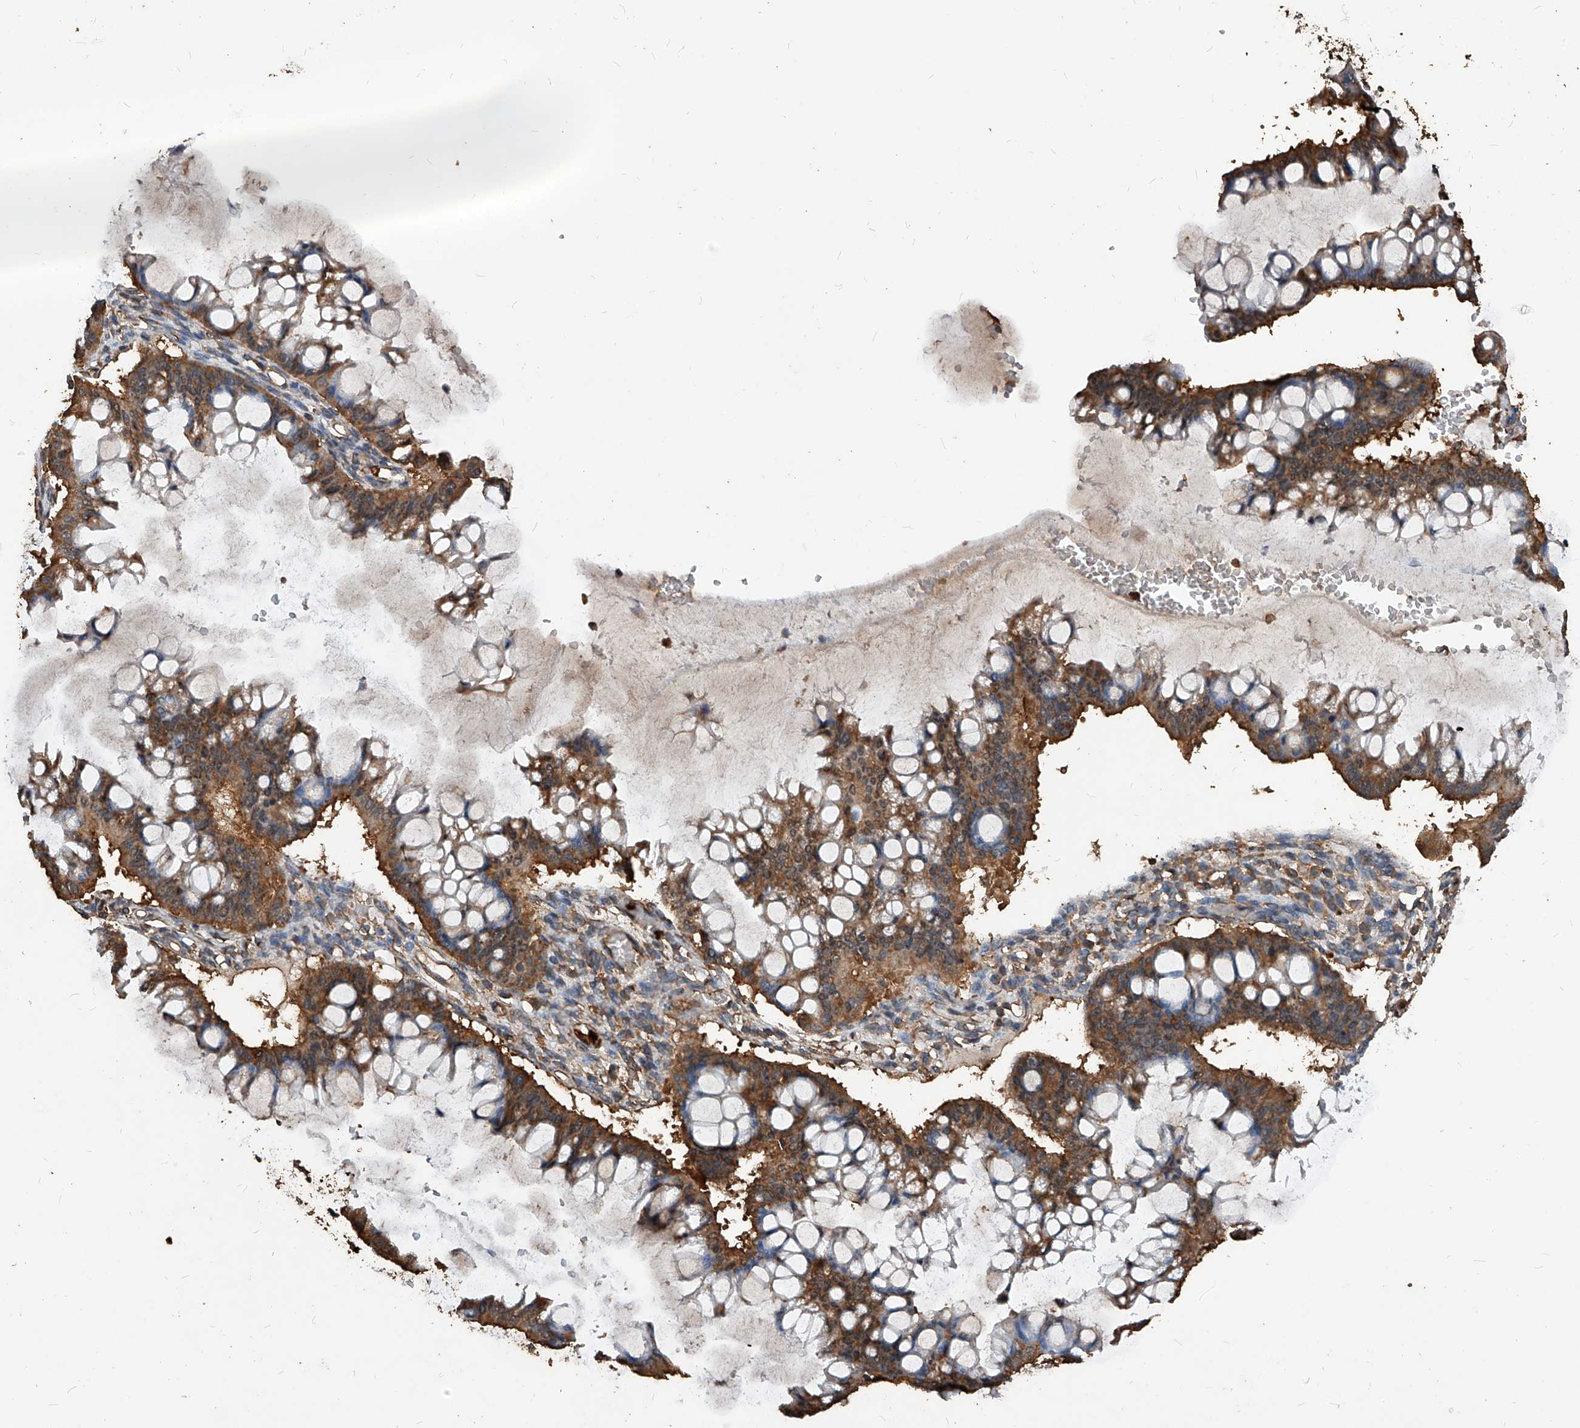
{"staining": {"intensity": "moderate", "quantity": ">75%", "location": "cytoplasmic/membranous"}, "tissue": "ovarian cancer", "cell_type": "Tumor cells", "image_type": "cancer", "snomed": [{"axis": "morphology", "description": "Cystadenocarcinoma, mucinous, NOS"}, {"axis": "topography", "description": "Ovary"}], "caption": "Brown immunohistochemical staining in human ovarian mucinous cystadenocarcinoma displays moderate cytoplasmic/membranous staining in about >75% of tumor cells. Nuclei are stained in blue.", "gene": "UCP2", "patient": {"sex": "female", "age": 73}}